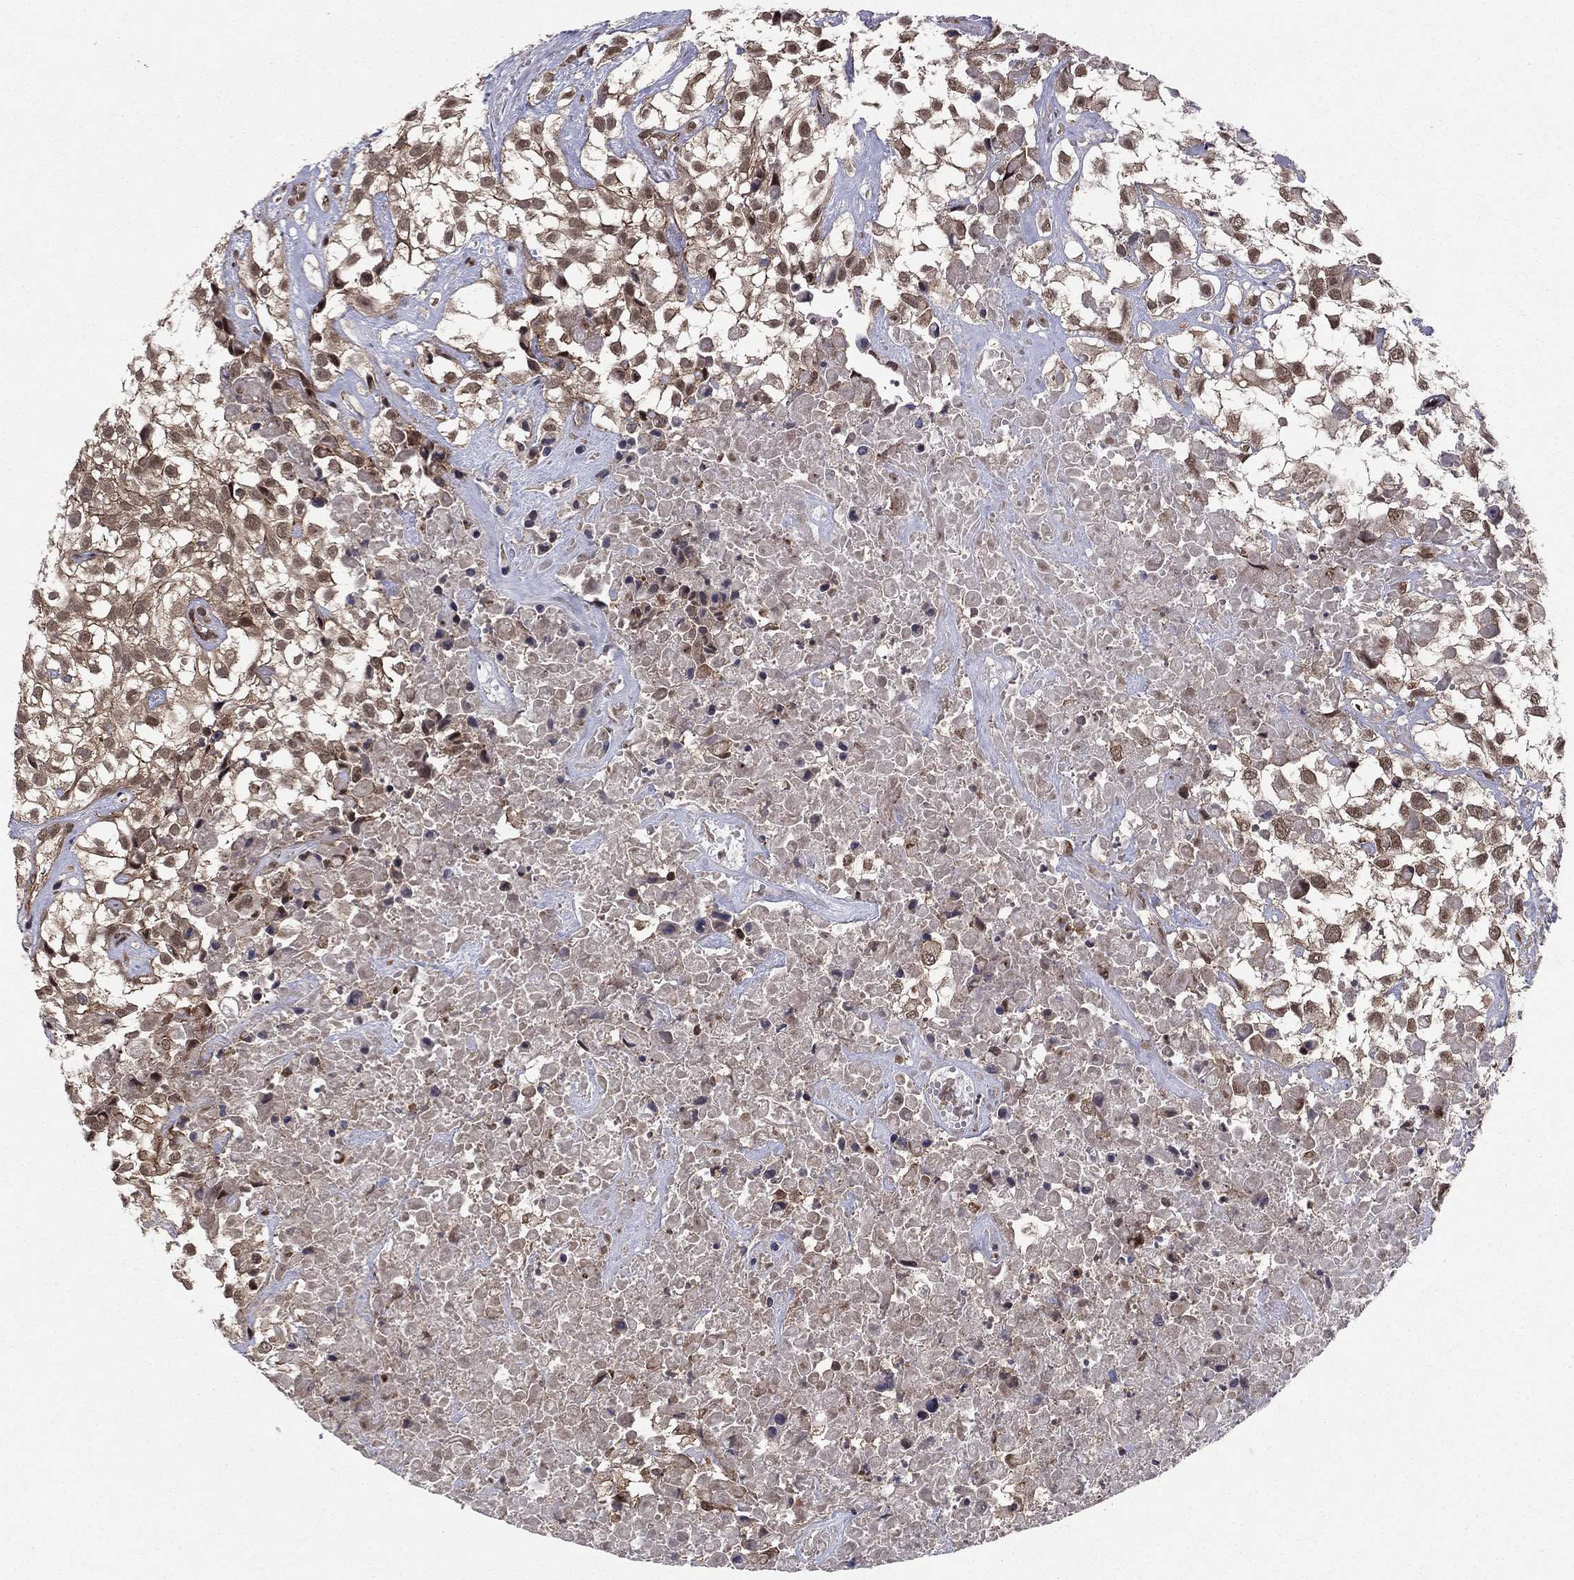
{"staining": {"intensity": "weak", "quantity": "25%-75%", "location": "cytoplasmic/membranous,nuclear"}, "tissue": "urothelial cancer", "cell_type": "Tumor cells", "image_type": "cancer", "snomed": [{"axis": "morphology", "description": "Urothelial carcinoma, High grade"}, {"axis": "topography", "description": "Urinary bladder"}], "caption": "Urothelial cancer stained with DAB IHC reveals low levels of weak cytoplasmic/membranous and nuclear expression in approximately 25%-75% of tumor cells. (brown staining indicates protein expression, while blue staining denotes nuclei).", "gene": "SSX2IP", "patient": {"sex": "male", "age": 56}}